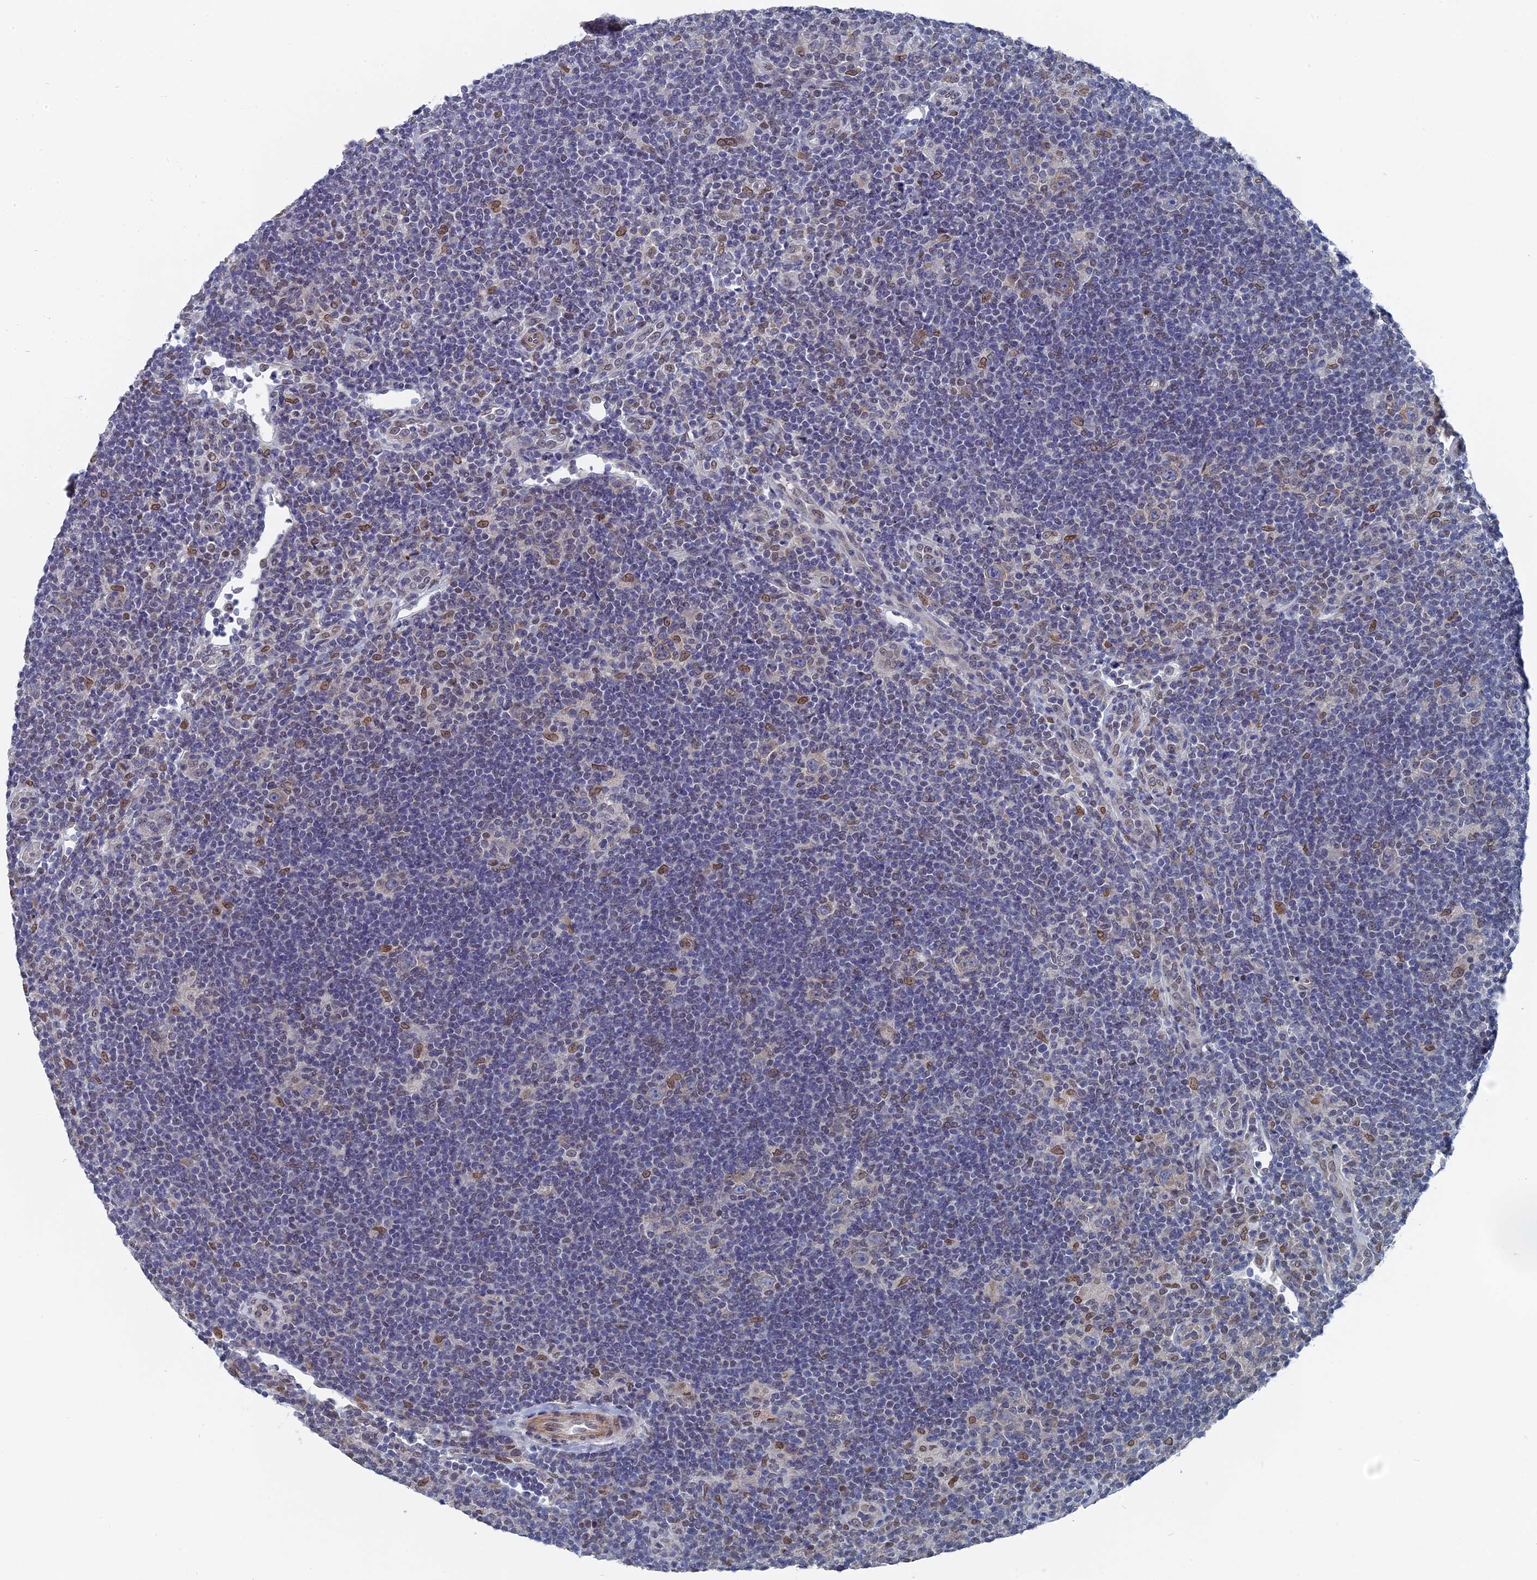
{"staining": {"intensity": "moderate", "quantity": "<25%", "location": "cytoplasmic/membranous"}, "tissue": "lymphoma", "cell_type": "Tumor cells", "image_type": "cancer", "snomed": [{"axis": "morphology", "description": "Hodgkin's disease, NOS"}, {"axis": "topography", "description": "Lymph node"}], "caption": "Tumor cells demonstrate moderate cytoplasmic/membranous expression in about <25% of cells in lymphoma.", "gene": "MTRF1", "patient": {"sex": "female", "age": 57}}